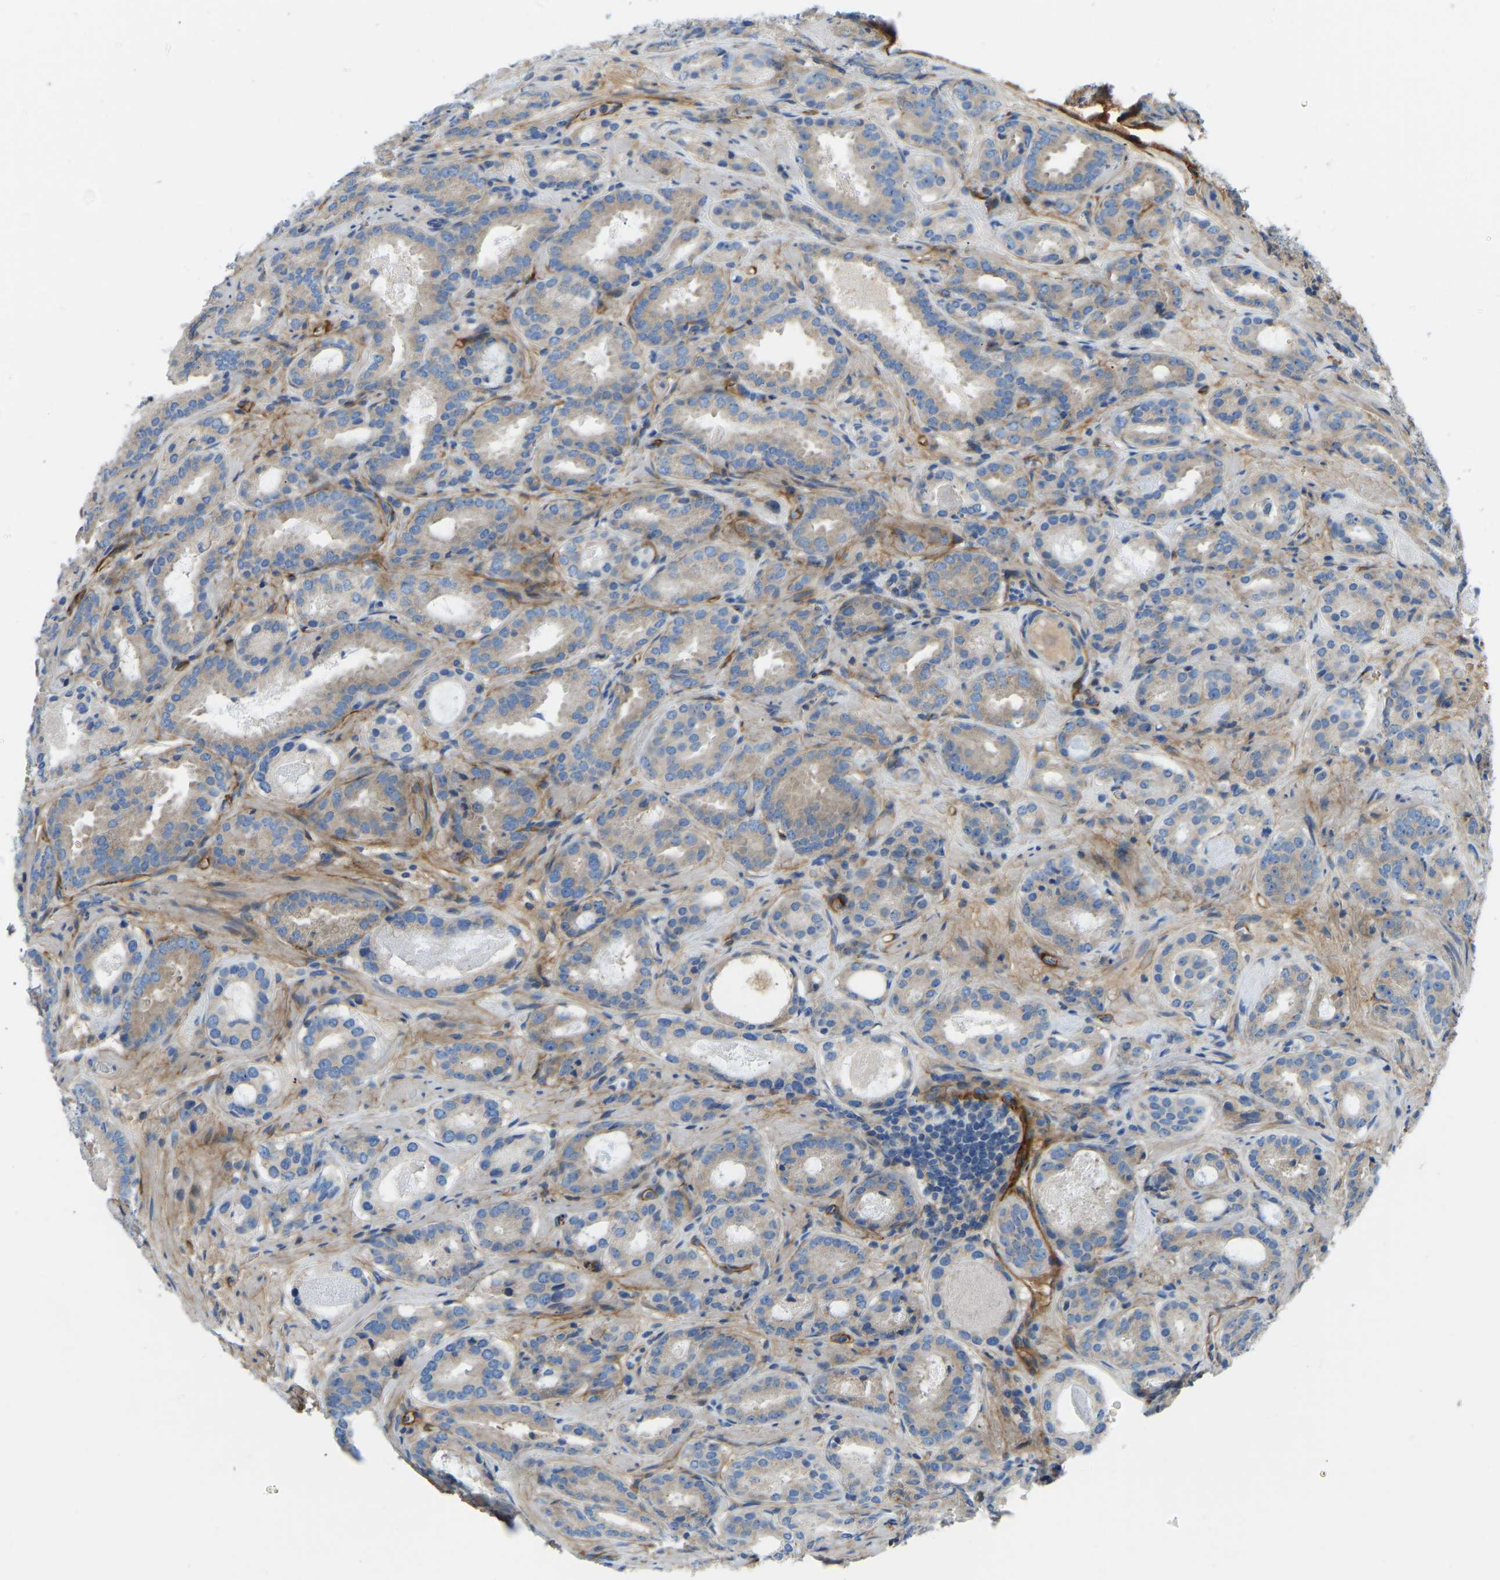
{"staining": {"intensity": "weak", "quantity": ">75%", "location": "cytoplasmic/membranous"}, "tissue": "prostate cancer", "cell_type": "Tumor cells", "image_type": "cancer", "snomed": [{"axis": "morphology", "description": "Adenocarcinoma, Low grade"}, {"axis": "topography", "description": "Prostate"}], "caption": "Immunohistochemistry (DAB) staining of human low-grade adenocarcinoma (prostate) reveals weak cytoplasmic/membranous protein staining in approximately >75% of tumor cells.", "gene": "COL15A1", "patient": {"sex": "male", "age": 69}}